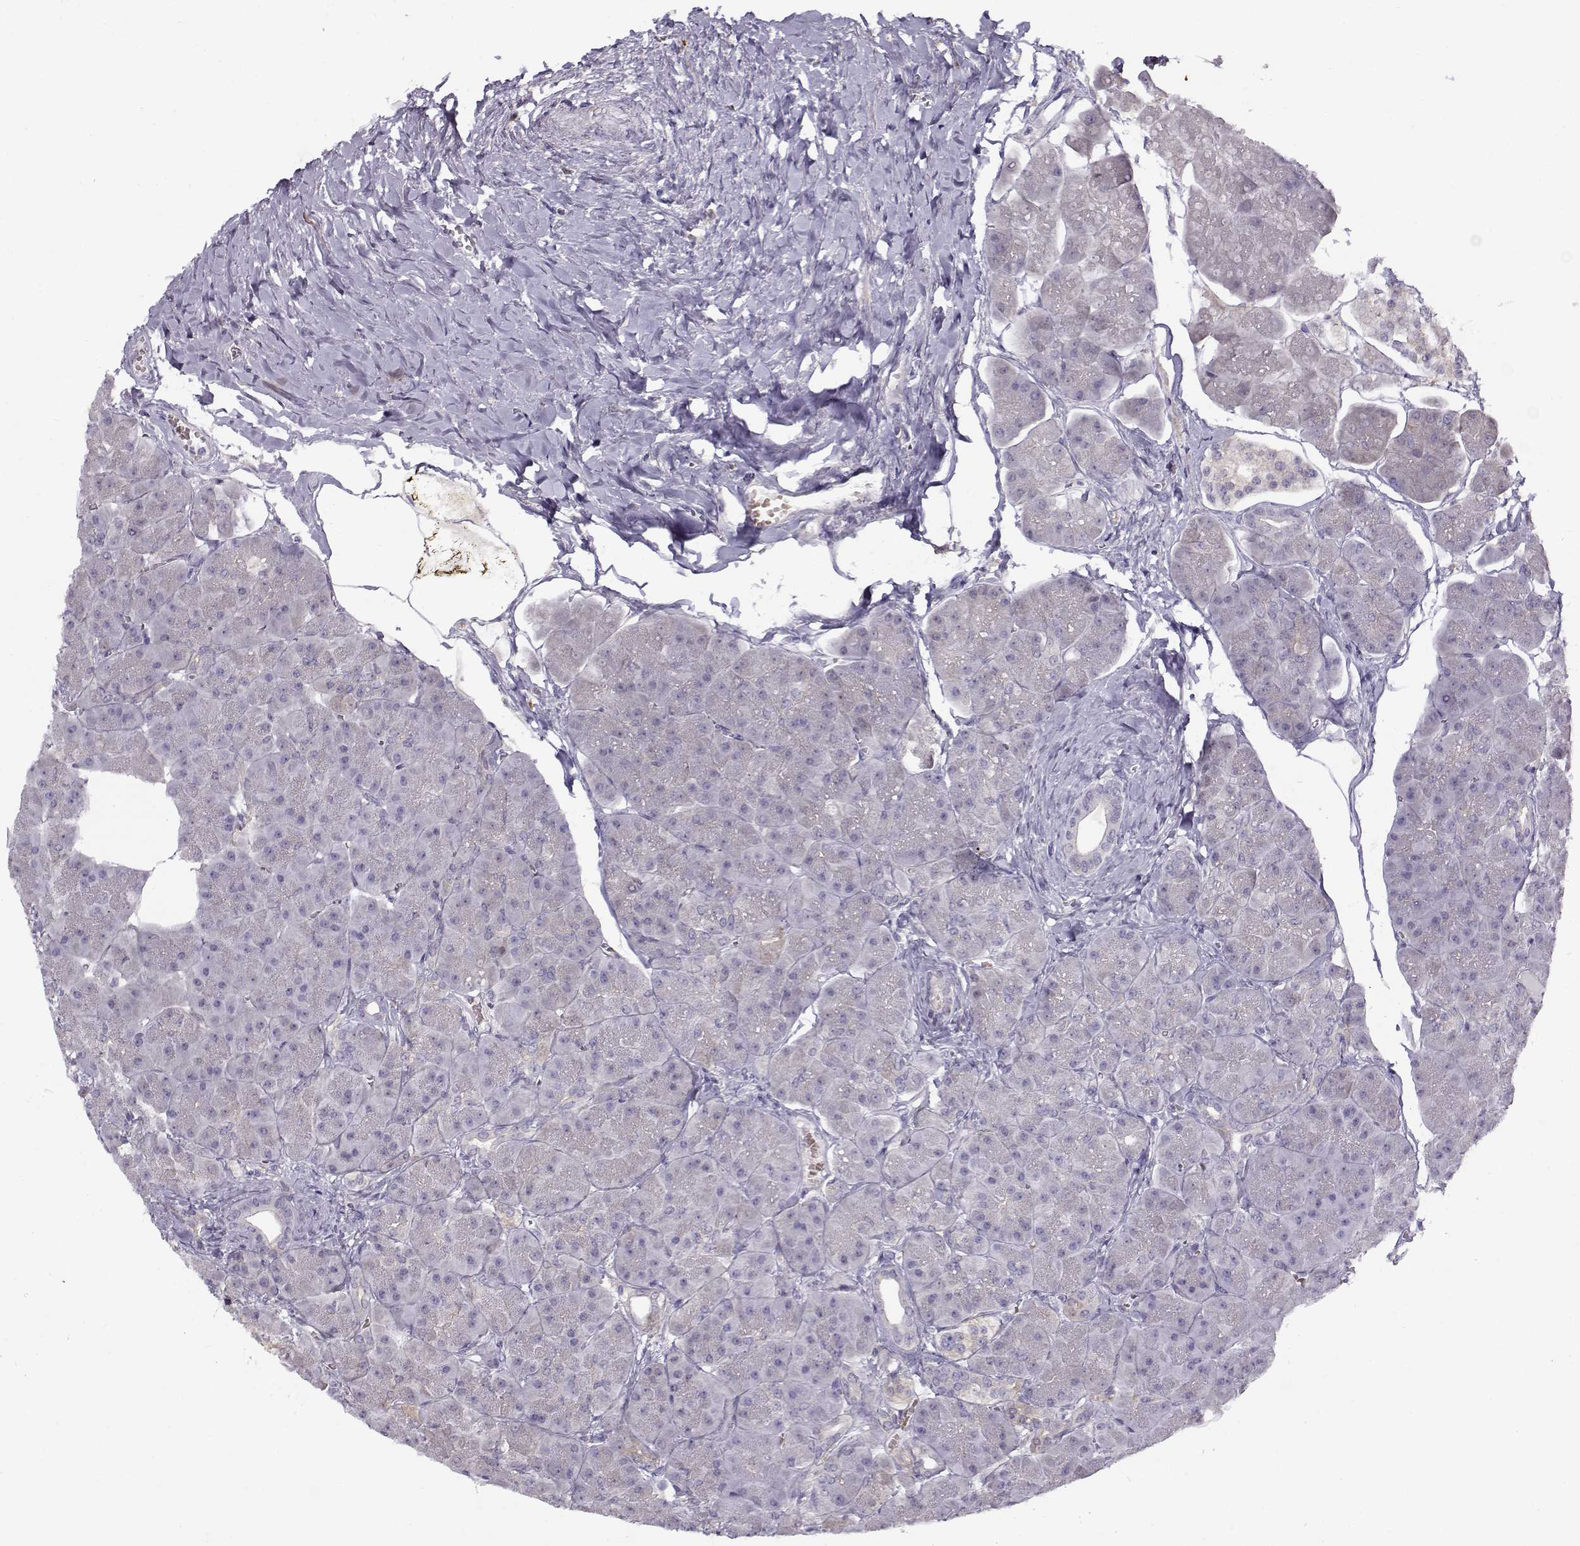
{"staining": {"intensity": "negative", "quantity": "none", "location": "none"}, "tissue": "pancreas", "cell_type": "Exocrine glandular cells", "image_type": "normal", "snomed": [{"axis": "morphology", "description": "Normal tissue, NOS"}, {"axis": "topography", "description": "Adipose tissue"}, {"axis": "topography", "description": "Pancreas"}, {"axis": "topography", "description": "Peripheral nerve tissue"}], "caption": "Immunohistochemistry image of normal pancreas stained for a protein (brown), which reveals no positivity in exocrine glandular cells.", "gene": "UCP3", "patient": {"sex": "female", "age": 58}}